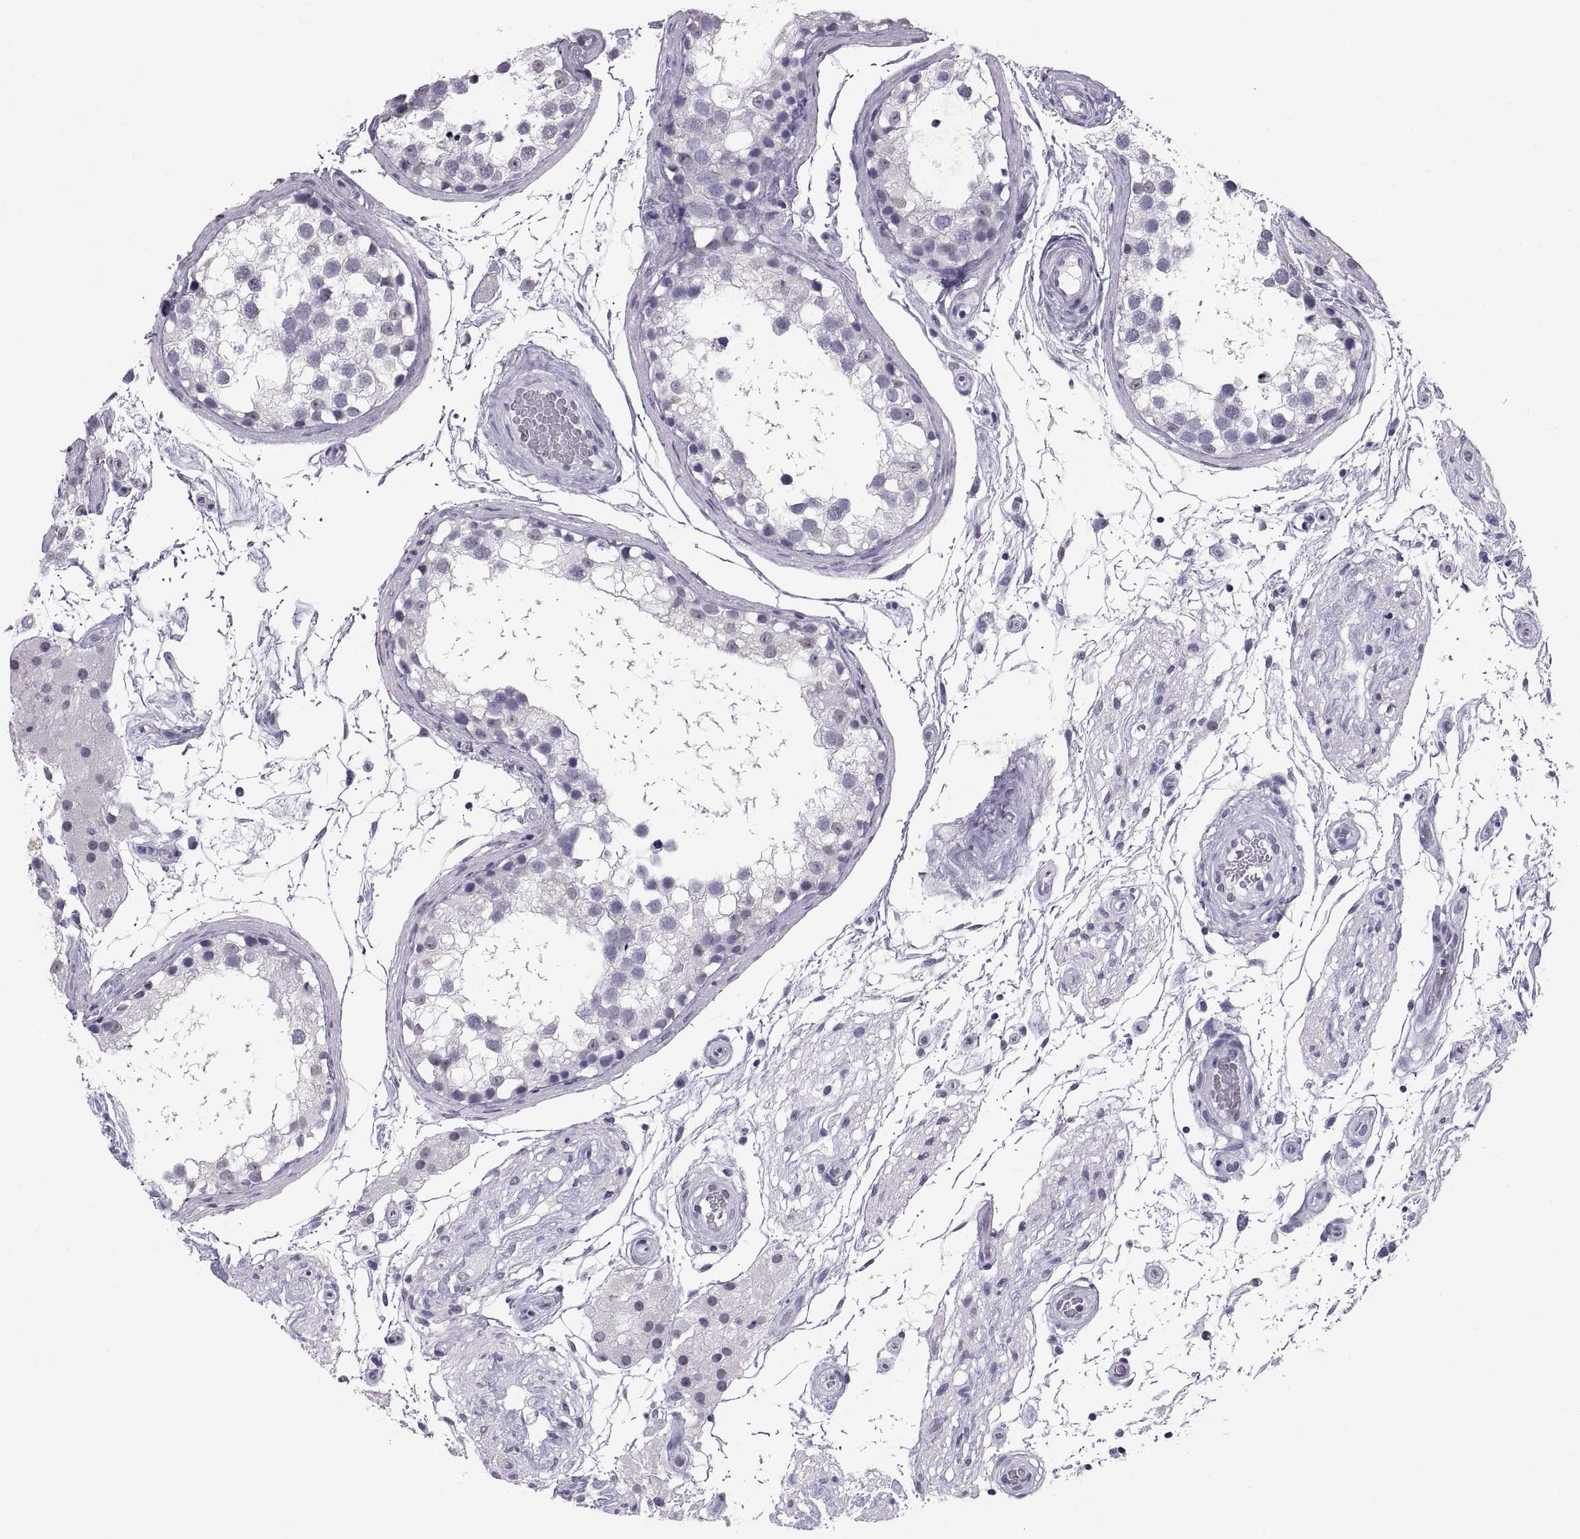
{"staining": {"intensity": "weak", "quantity": "<25%", "location": "nuclear"}, "tissue": "testis", "cell_type": "Cells in seminiferous ducts", "image_type": "normal", "snomed": [{"axis": "morphology", "description": "Normal tissue, NOS"}, {"axis": "morphology", "description": "Seminoma, NOS"}, {"axis": "topography", "description": "Testis"}], "caption": "Testis stained for a protein using IHC shows no staining cells in seminiferous ducts.", "gene": "CARTPT", "patient": {"sex": "male", "age": 65}}